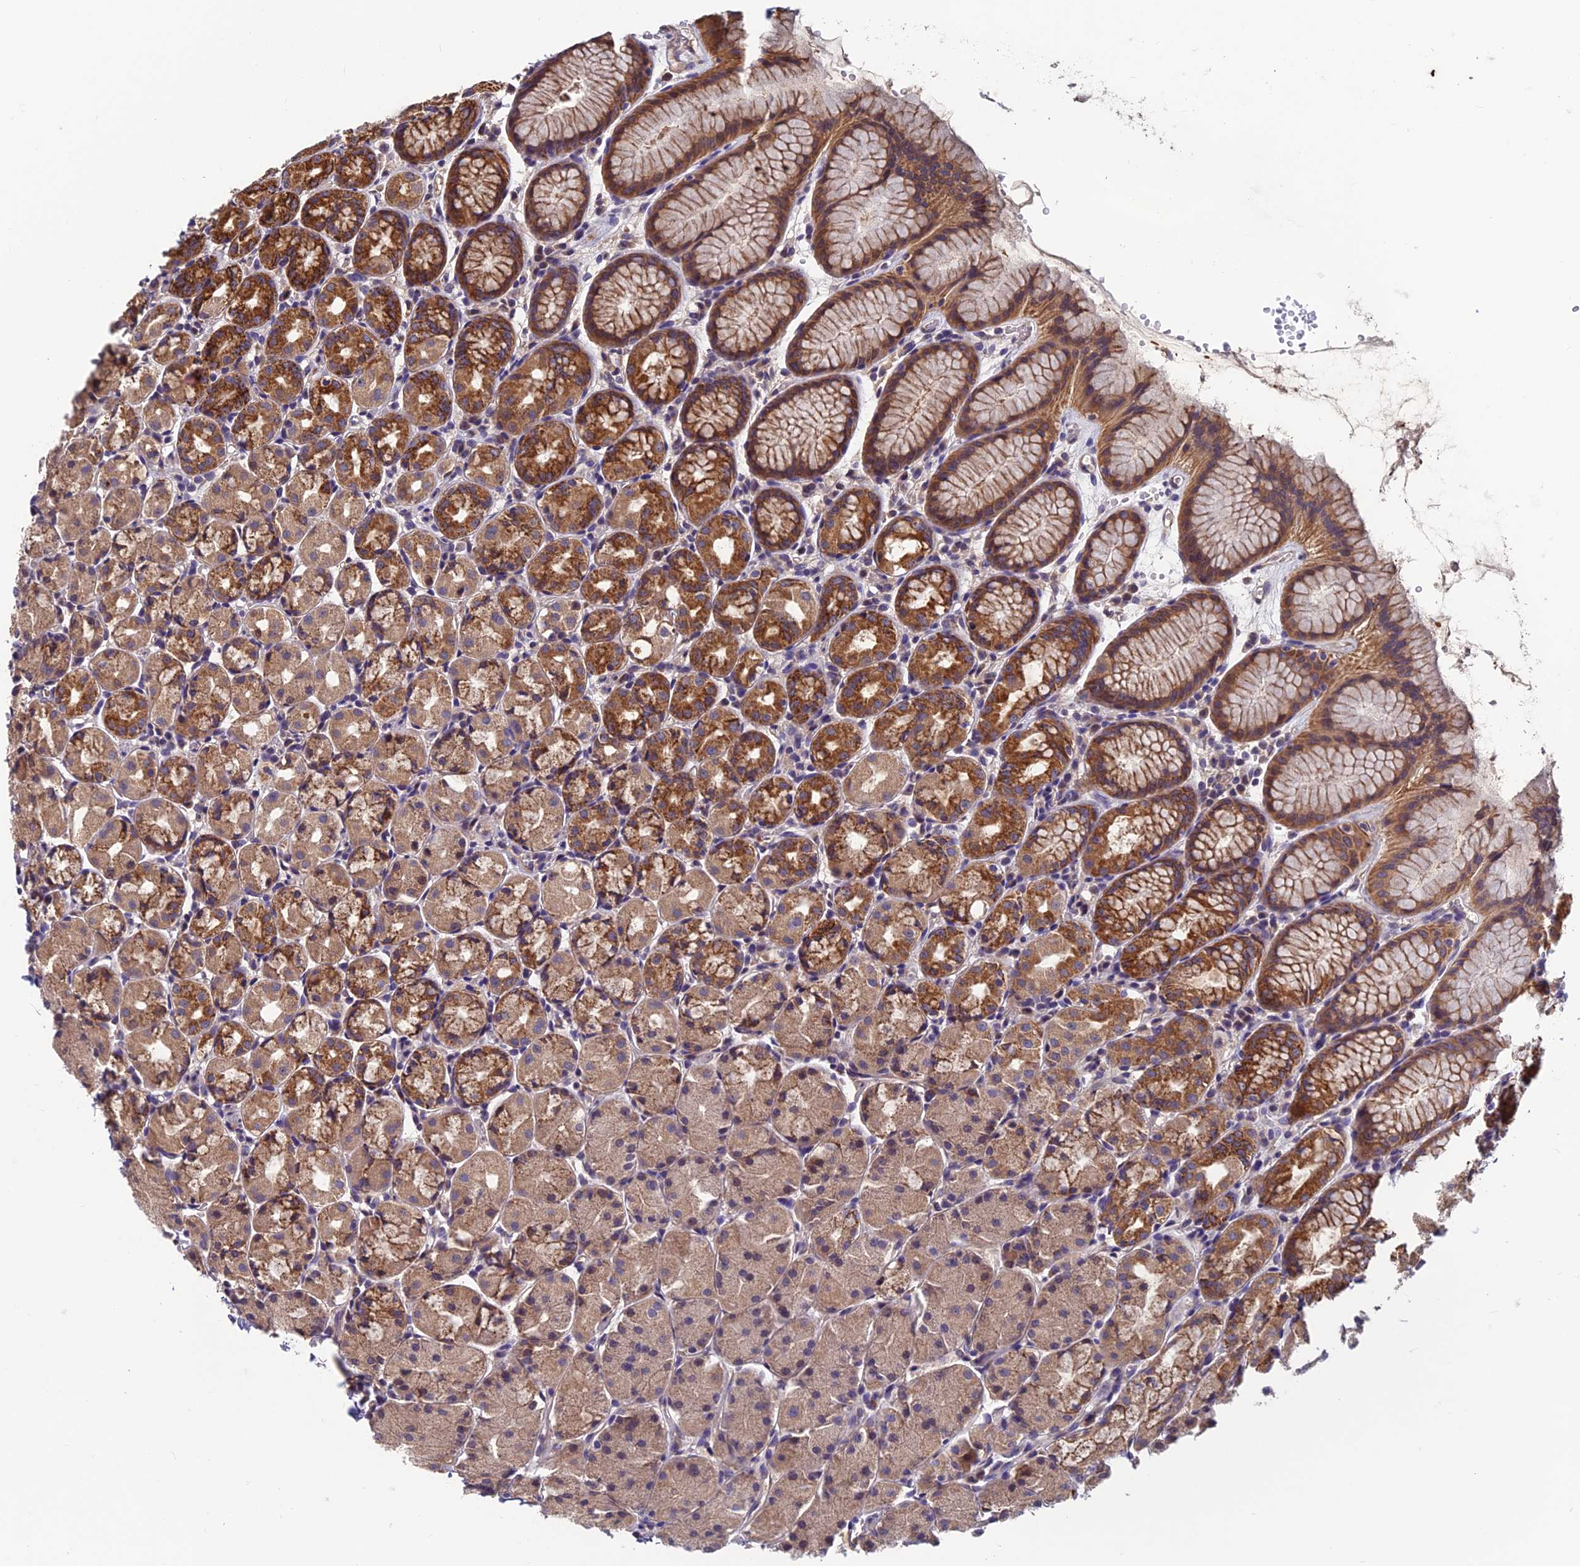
{"staining": {"intensity": "moderate", "quantity": ">75%", "location": "cytoplasmic/membranous"}, "tissue": "stomach", "cell_type": "Glandular cells", "image_type": "normal", "snomed": [{"axis": "morphology", "description": "Normal tissue, NOS"}, {"axis": "topography", "description": "Stomach, upper"}], "caption": "Unremarkable stomach was stained to show a protein in brown. There is medium levels of moderate cytoplasmic/membranous staining in about >75% of glandular cells.", "gene": "HECA", "patient": {"sex": "male", "age": 47}}